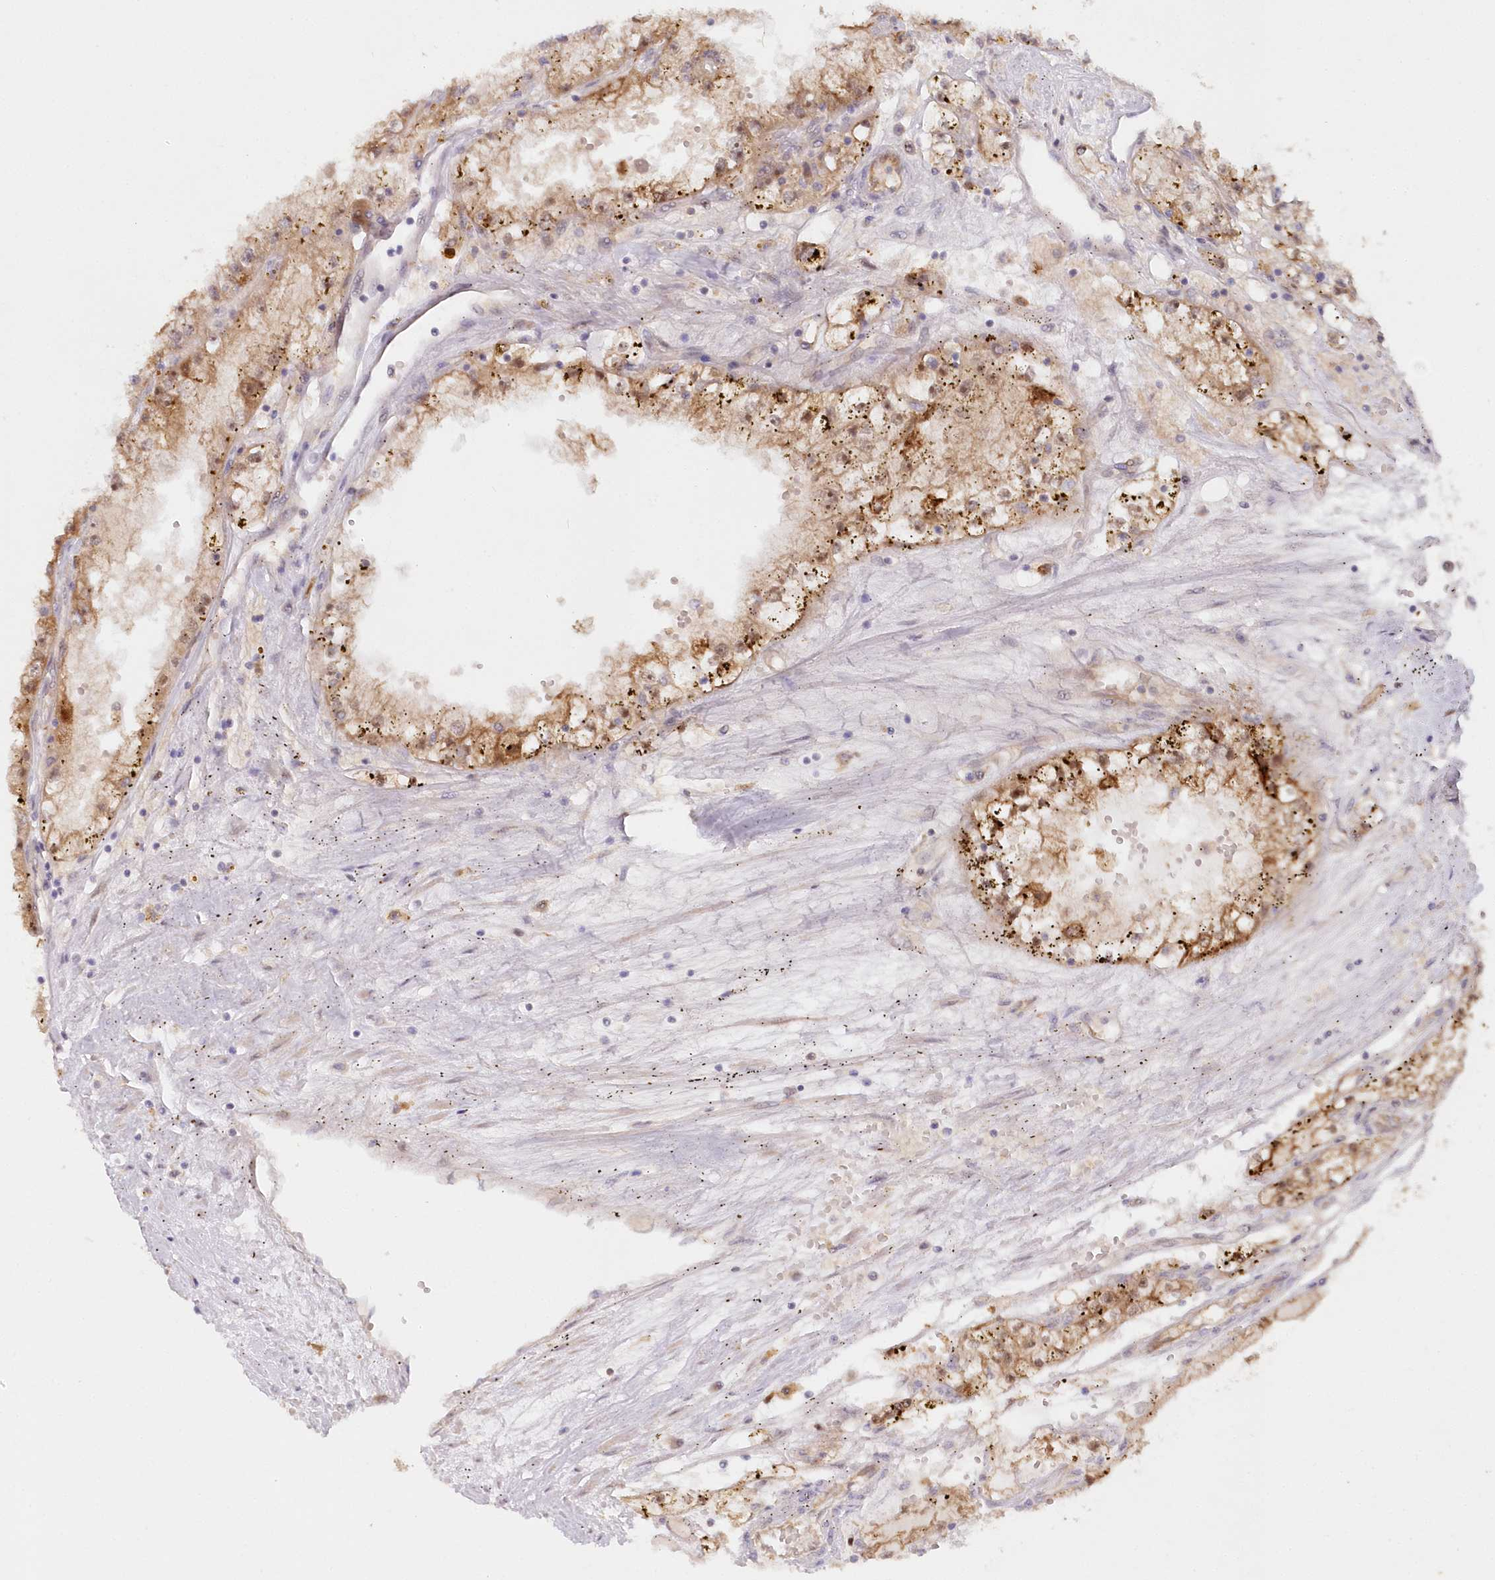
{"staining": {"intensity": "moderate", "quantity": ">75%", "location": "cytoplasmic/membranous"}, "tissue": "renal cancer", "cell_type": "Tumor cells", "image_type": "cancer", "snomed": [{"axis": "morphology", "description": "Adenocarcinoma, NOS"}, {"axis": "topography", "description": "Kidney"}], "caption": "Protein positivity by immunohistochemistry demonstrates moderate cytoplasmic/membranous expression in about >75% of tumor cells in renal cancer (adenocarcinoma). (Stains: DAB in brown, nuclei in blue, Microscopy: brightfield microscopy at high magnification).", "gene": "GBE1", "patient": {"sex": "male", "age": 56}}